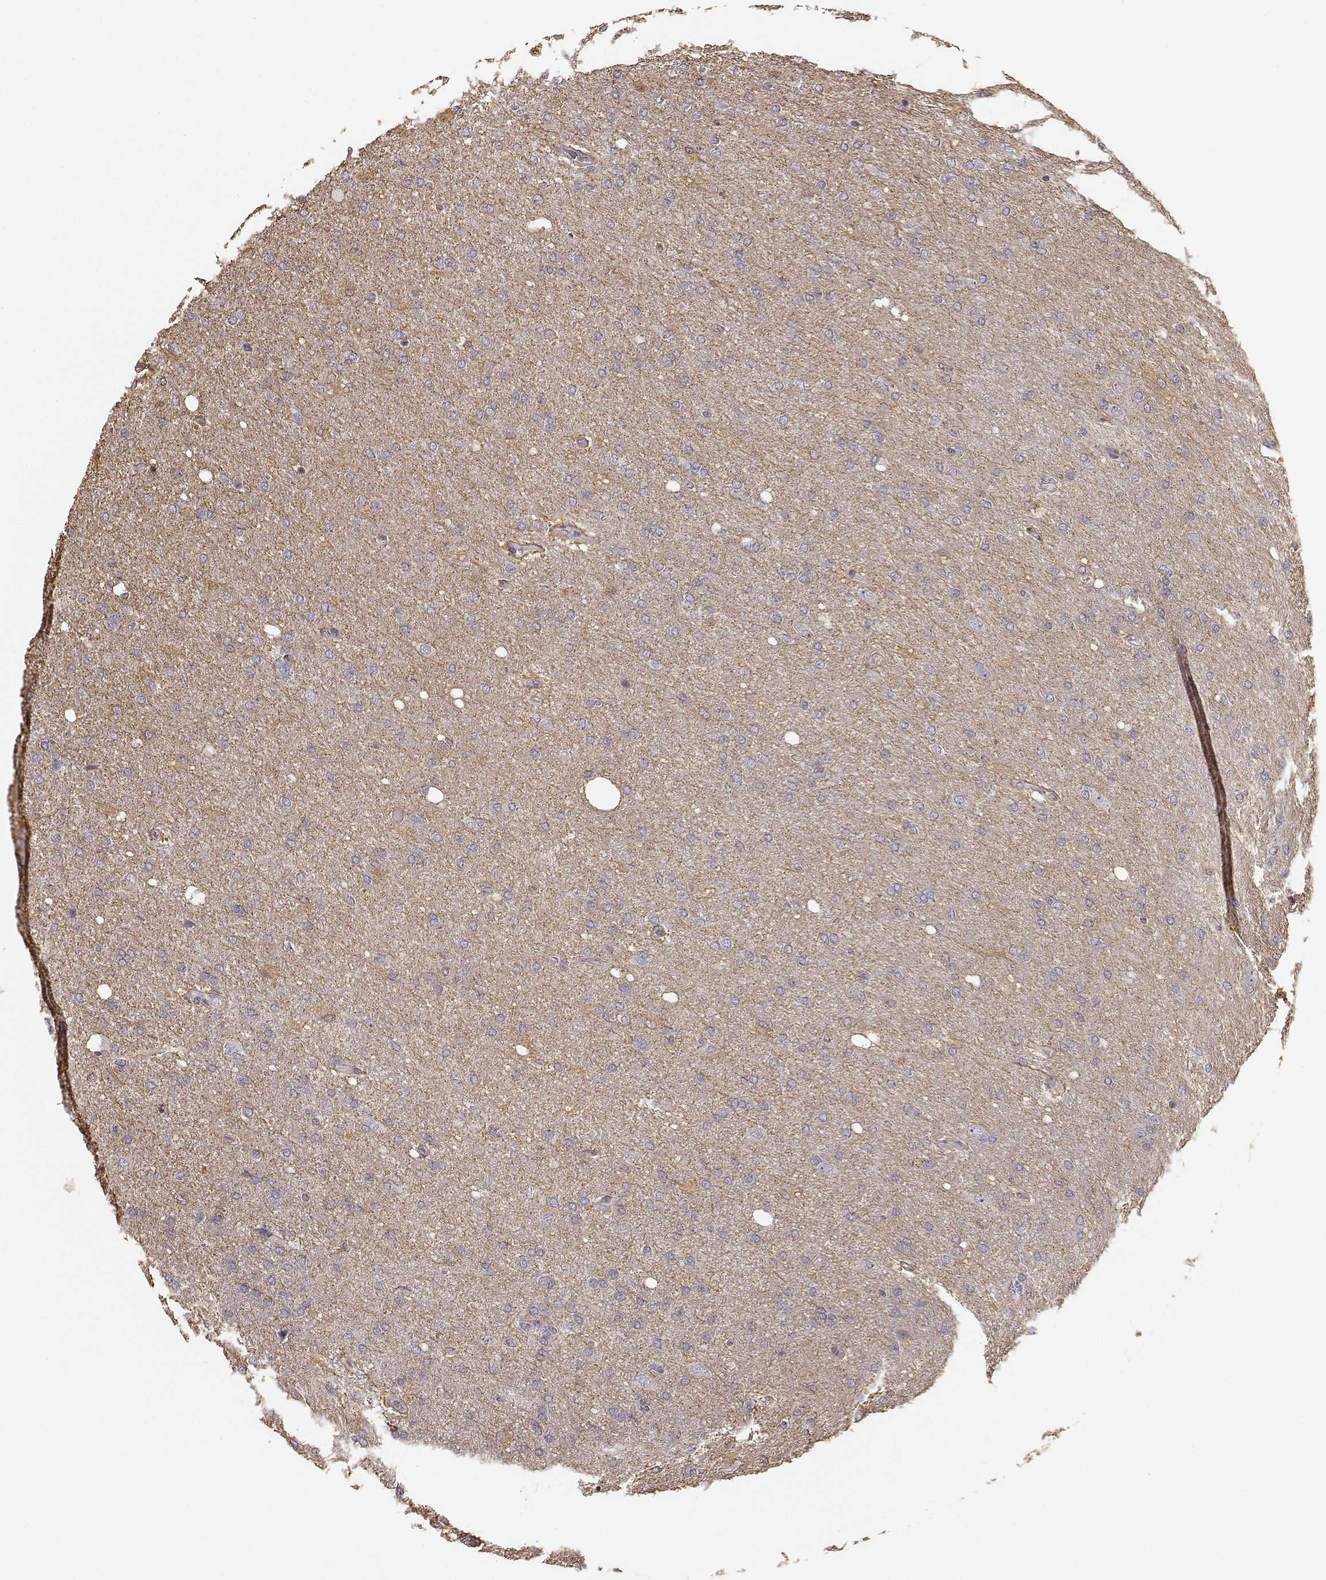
{"staining": {"intensity": "negative", "quantity": "none", "location": "none"}, "tissue": "glioma", "cell_type": "Tumor cells", "image_type": "cancer", "snomed": [{"axis": "morphology", "description": "Glioma, malignant, High grade"}, {"axis": "topography", "description": "Cerebral cortex"}], "caption": "This is an immunohistochemistry micrograph of human glioma. There is no expression in tumor cells.", "gene": "RIT2", "patient": {"sex": "male", "age": 70}}